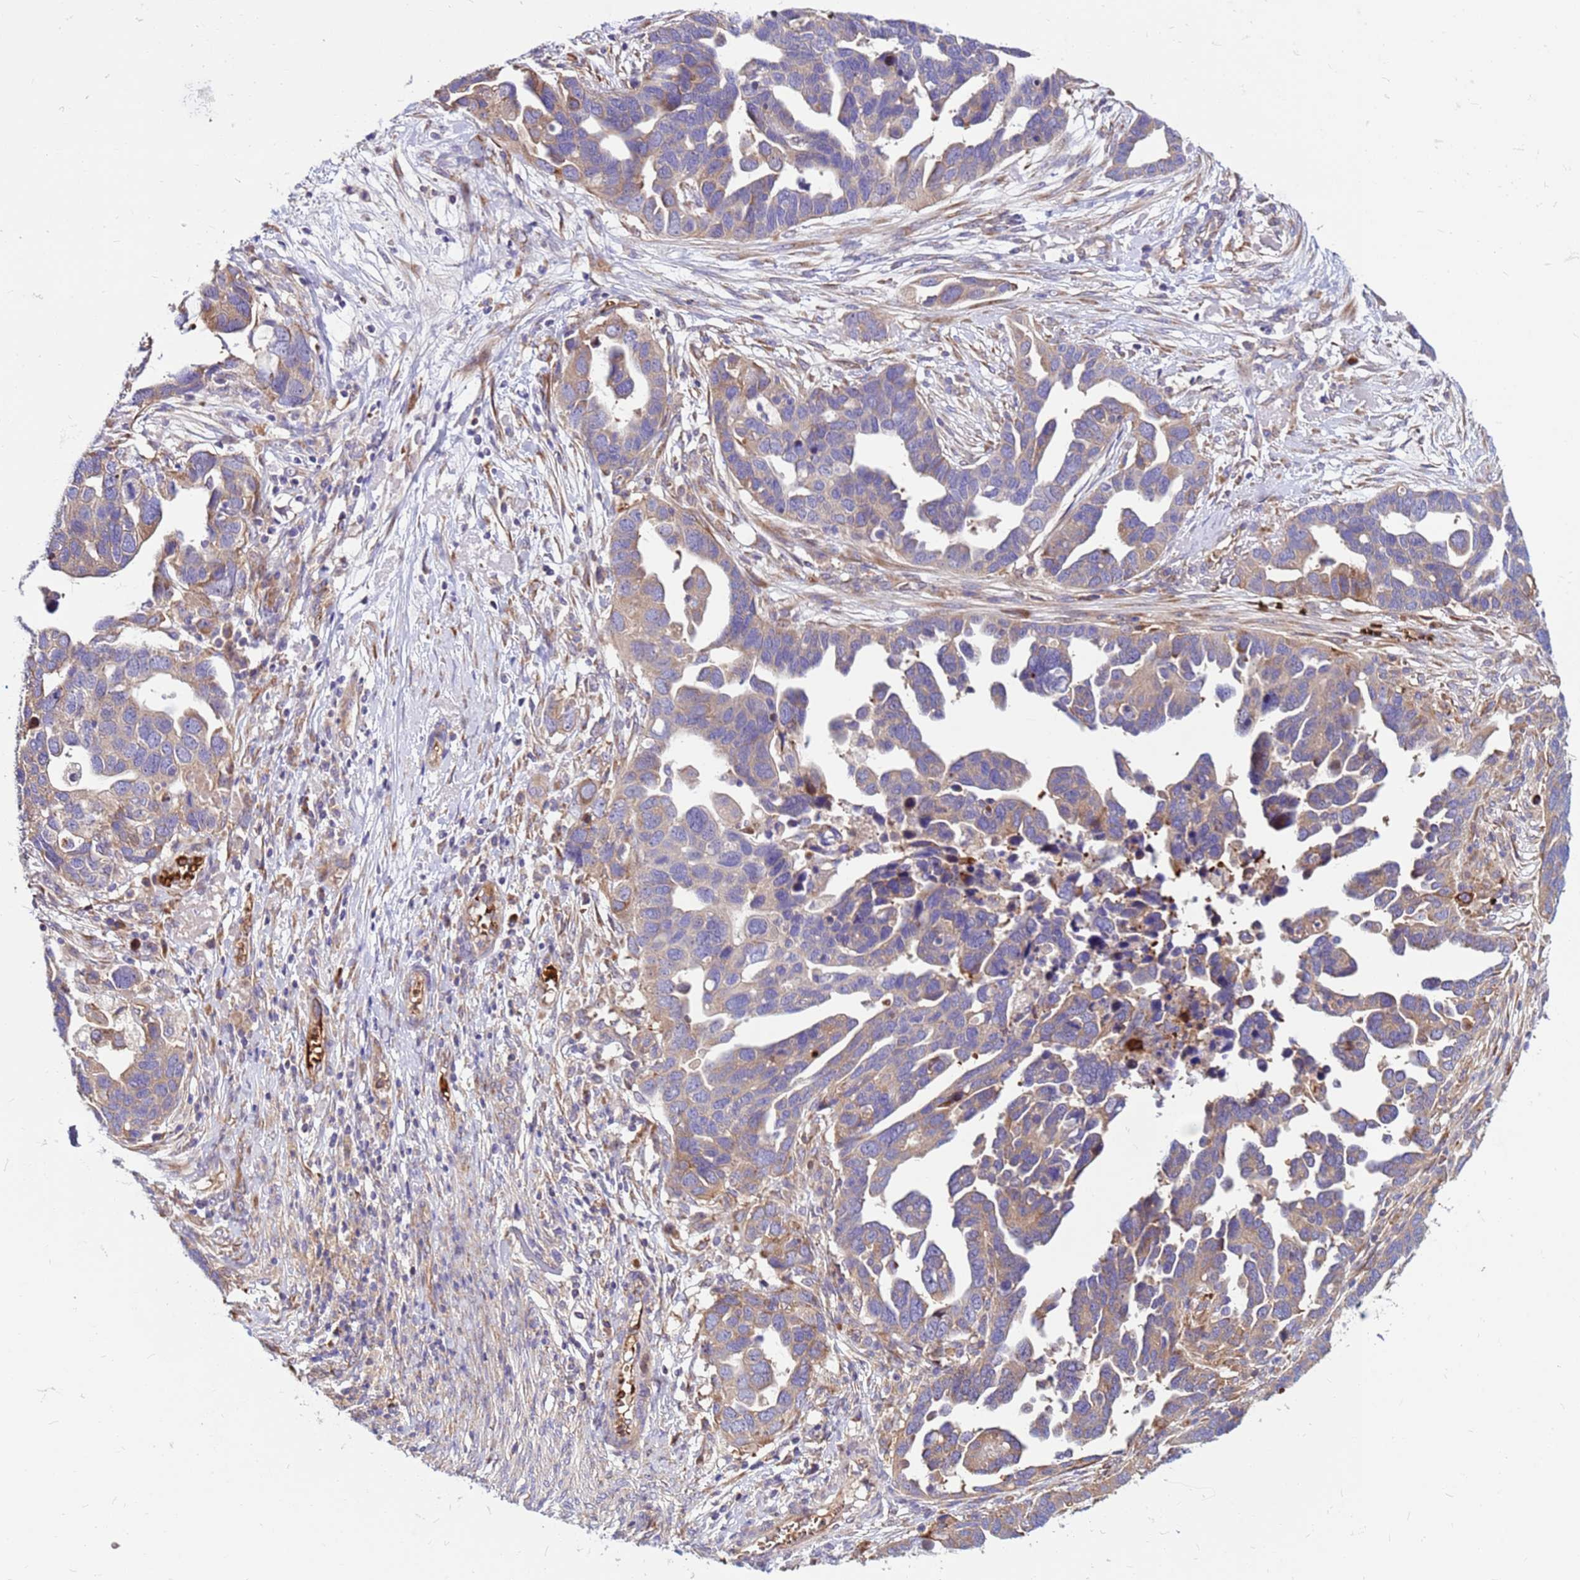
{"staining": {"intensity": "moderate", "quantity": "<25%", "location": "cytoplasmic/membranous"}, "tissue": "ovarian cancer", "cell_type": "Tumor cells", "image_type": "cancer", "snomed": [{"axis": "morphology", "description": "Cystadenocarcinoma, serous, NOS"}, {"axis": "topography", "description": "Ovary"}], "caption": "Tumor cells show low levels of moderate cytoplasmic/membranous positivity in approximately <25% of cells in serous cystadenocarcinoma (ovarian).", "gene": "ZNF669", "patient": {"sex": "female", "age": 54}}